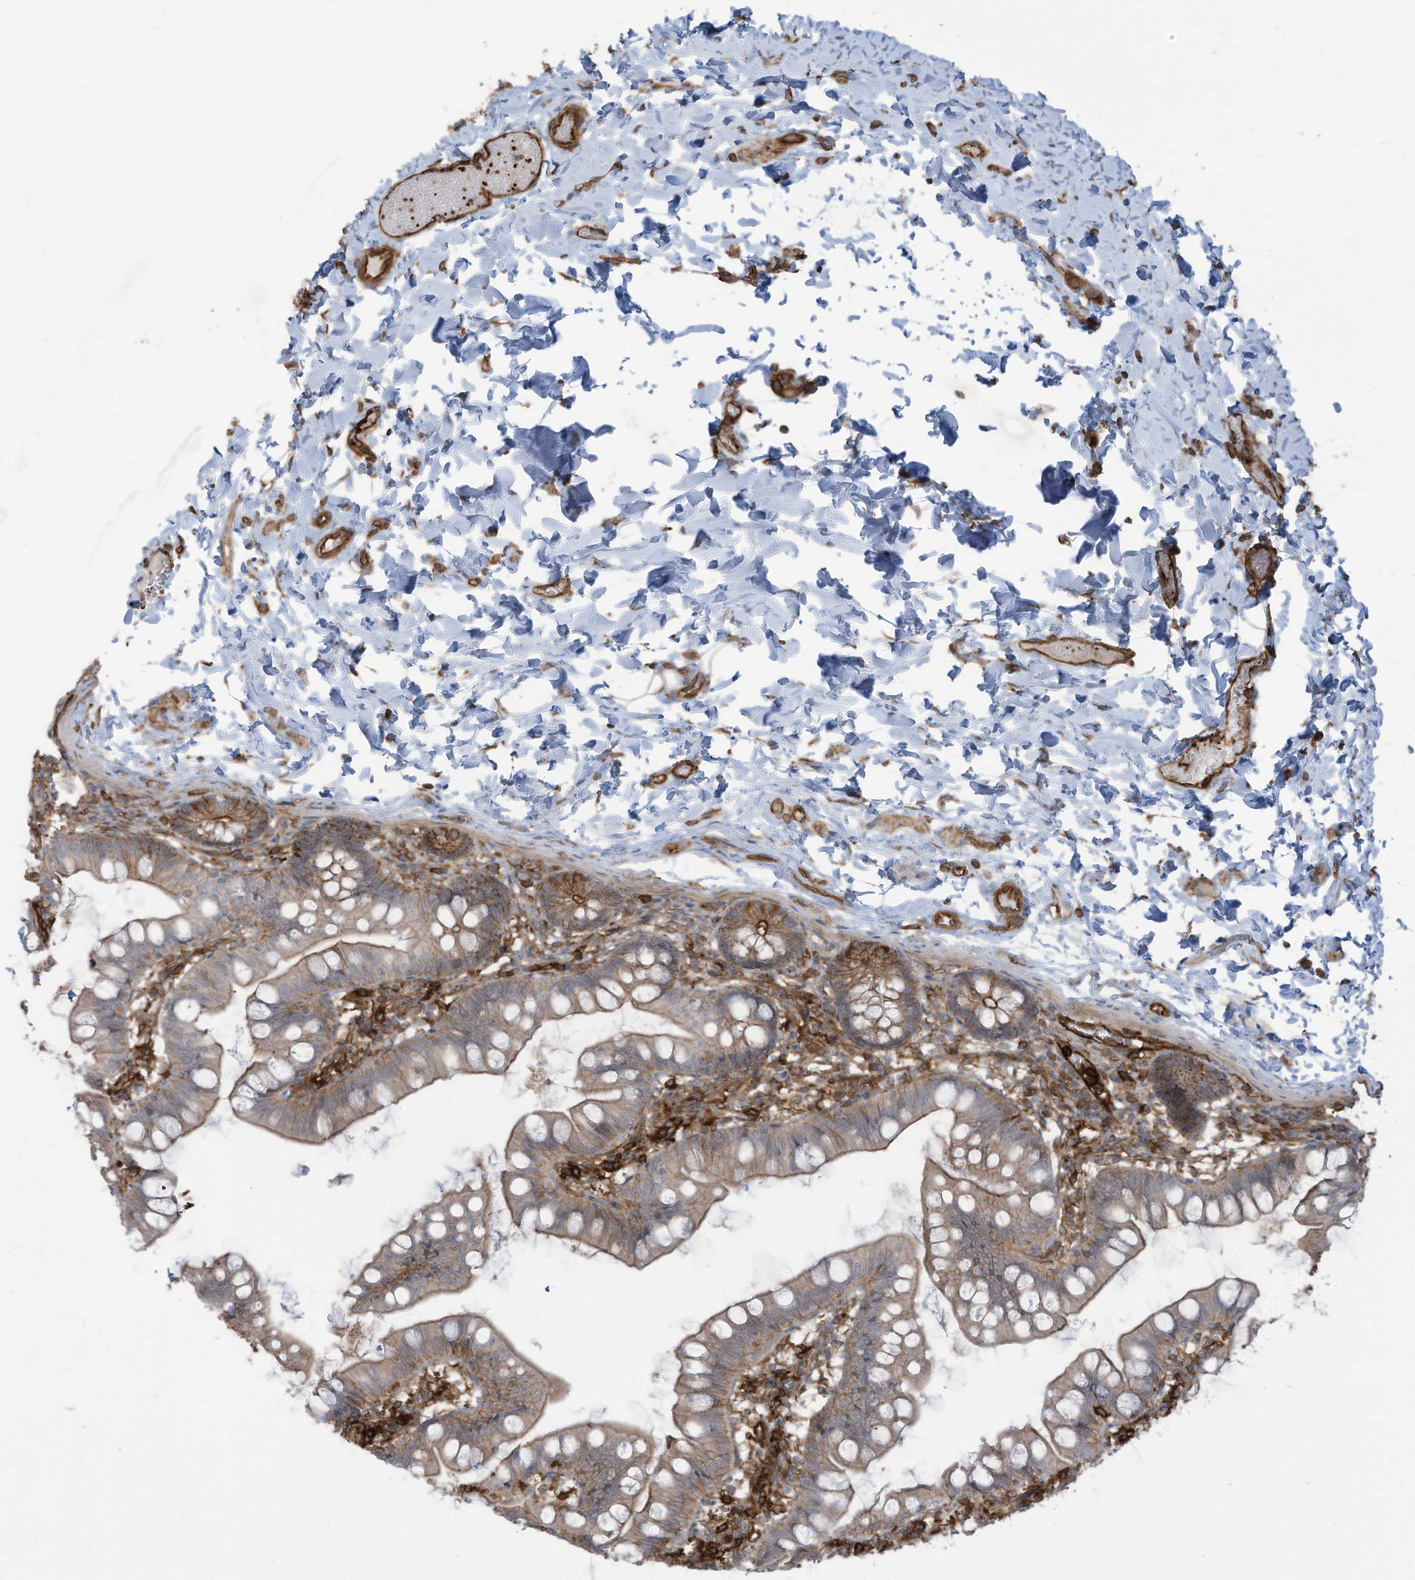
{"staining": {"intensity": "moderate", "quantity": ">75%", "location": "cytoplasmic/membranous"}, "tissue": "small intestine", "cell_type": "Glandular cells", "image_type": "normal", "snomed": [{"axis": "morphology", "description": "Normal tissue, NOS"}, {"axis": "topography", "description": "Small intestine"}], "caption": "Immunohistochemistry (IHC) of normal small intestine reveals medium levels of moderate cytoplasmic/membranous staining in about >75% of glandular cells. The staining was performed using DAB to visualize the protein expression in brown, while the nuclei were stained in blue with hematoxylin (Magnification: 20x).", "gene": "SLC9A2", "patient": {"sex": "male", "age": 7}}